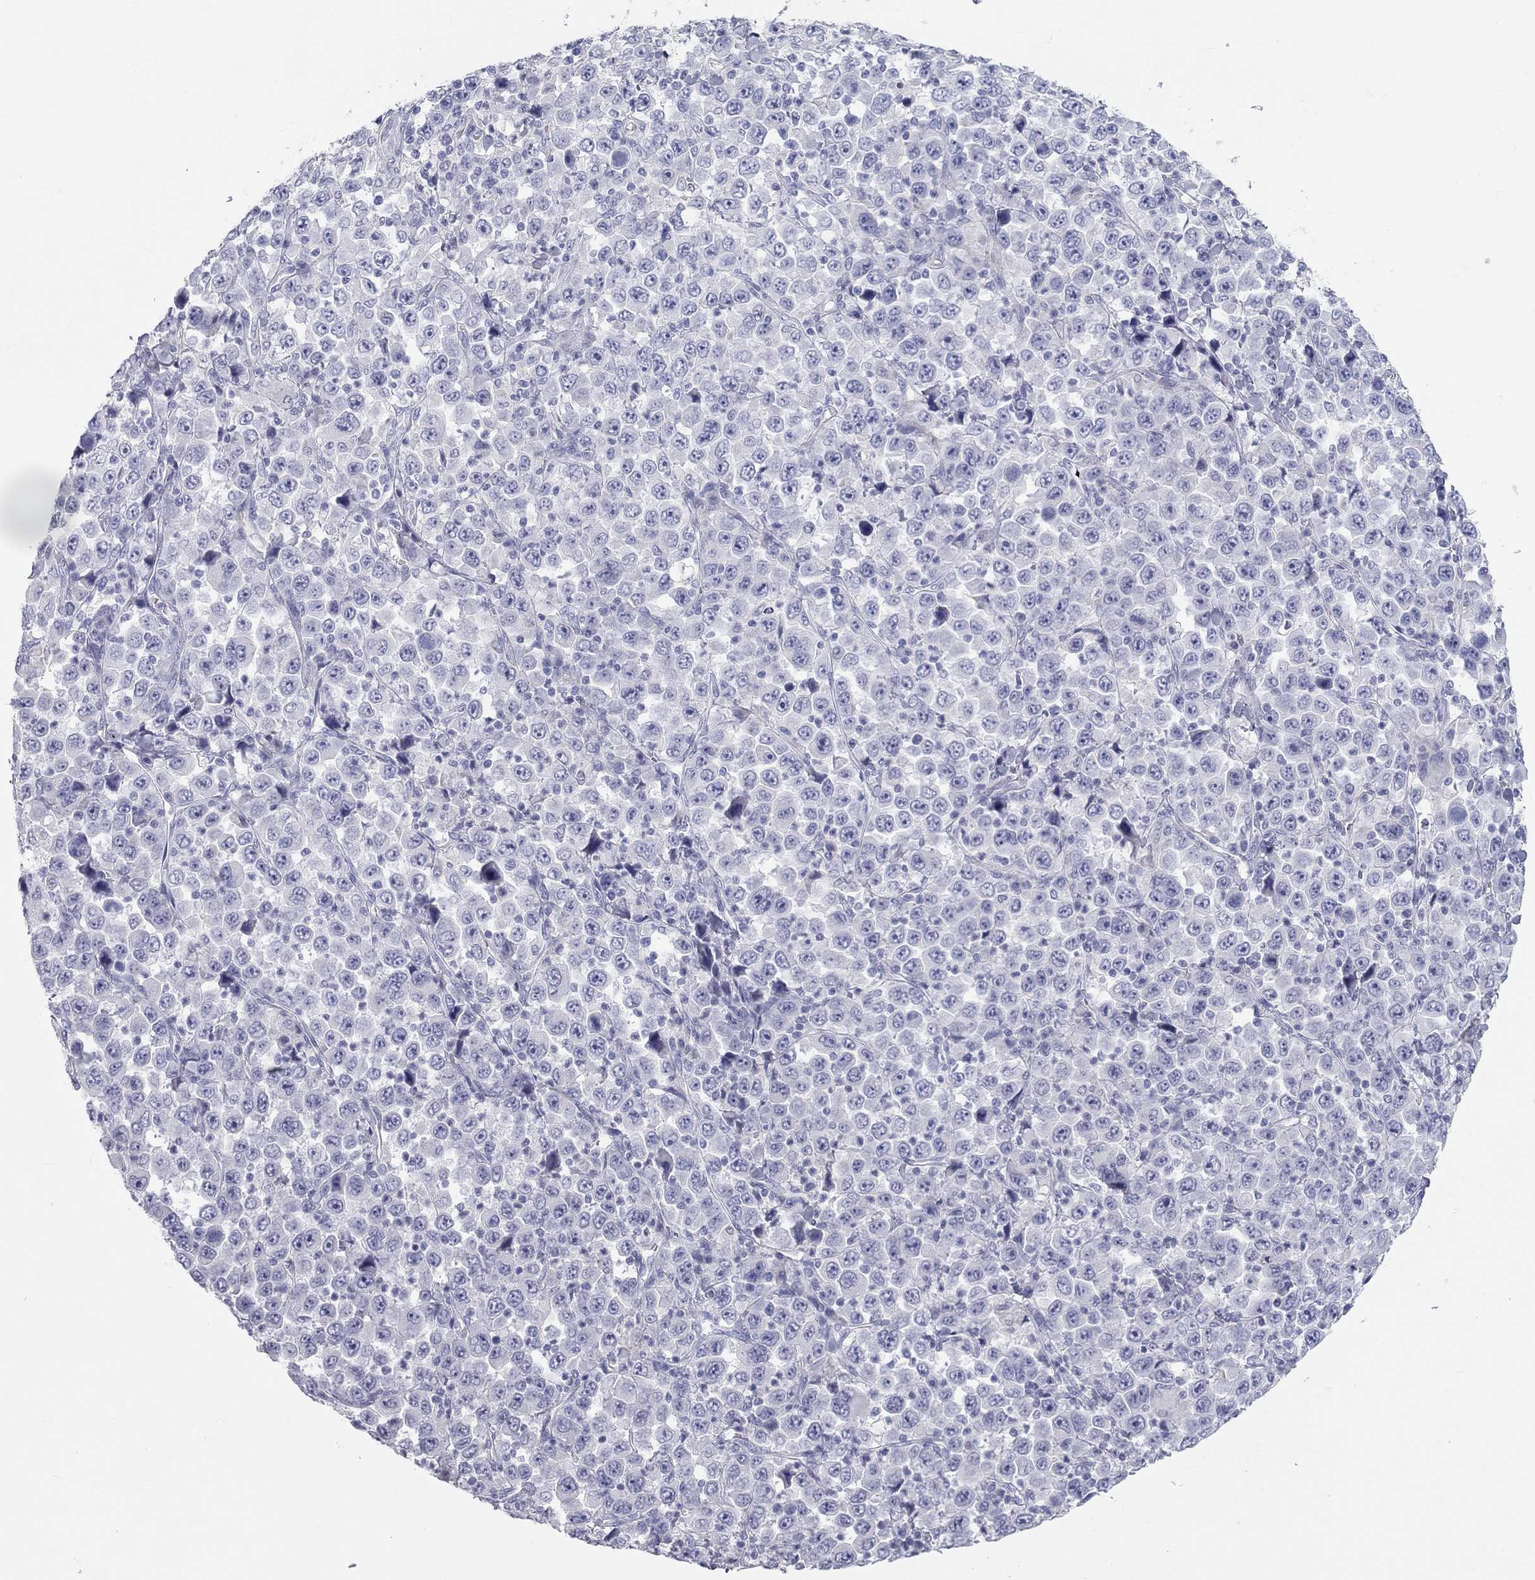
{"staining": {"intensity": "negative", "quantity": "none", "location": "none"}, "tissue": "stomach cancer", "cell_type": "Tumor cells", "image_type": "cancer", "snomed": [{"axis": "morphology", "description": "Normal tissue, NOS"}, {"axis": "morphology", "description": "Adenocarcinoma, NOS"}, {"axis": "topography", "description": "Stomach, upper"}, {"axis": "topography", "description": "Stomach"}], "caption": "The IHC image has no significant staining in tumor cells of adenocarcinoma (stomach) tissue.", "gene": "PCDHGC5", "patient": {"sex": "male", "age": 59}}